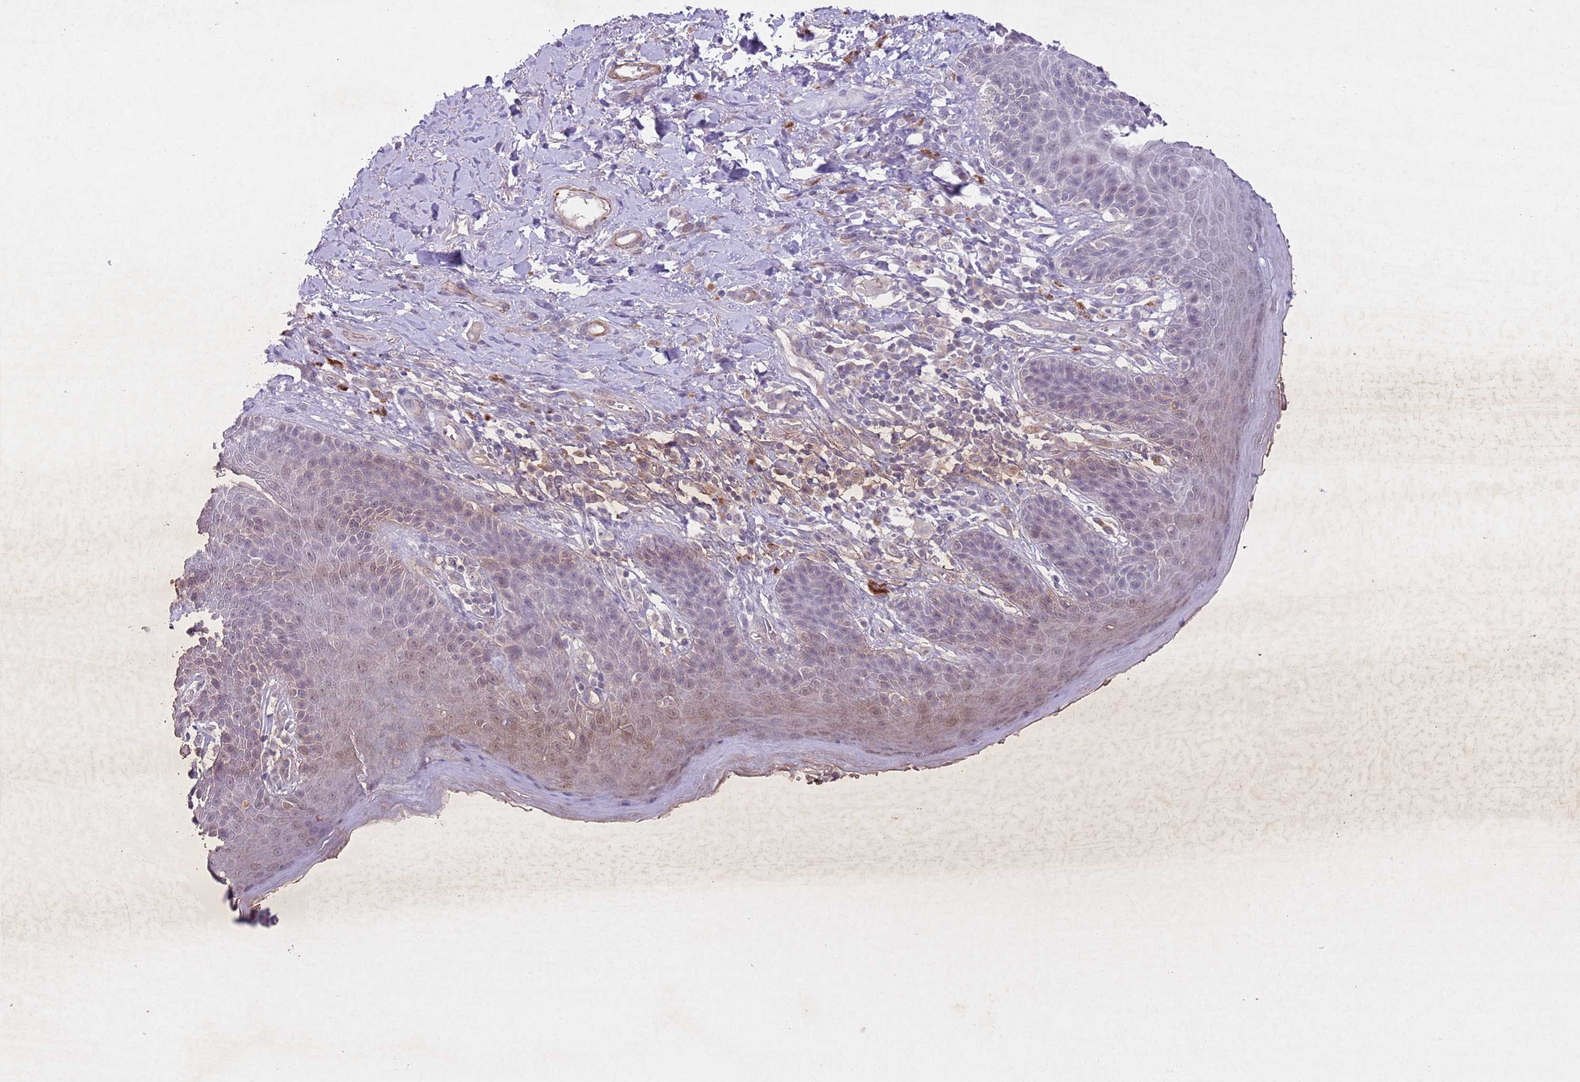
{"staining": {"intensity": "moderate", "quantity": "<25%", "location": "cytoplasmic/membranous"}, "tissue": "skin", "cell_type": "Epidermal cells", "image_type": "normal", "snomed": [{"axis": "morphology", "description": "Normal tissue, NOS"}, {"axis": "topography", "description": "Anal"}], "caption": "Normal skin displays moderate cytoplasmic/membranous staining in about <25% of epidermal cells The staining was performed using DAB (3,3'-diaminobenzidine) to visualize the protein expression in brown, while the nuclei were stained in blue with hematoxylin (Magnification: 20x)..", "gene": "CCNI", "patient": {"sex": "female", "age": 89}}